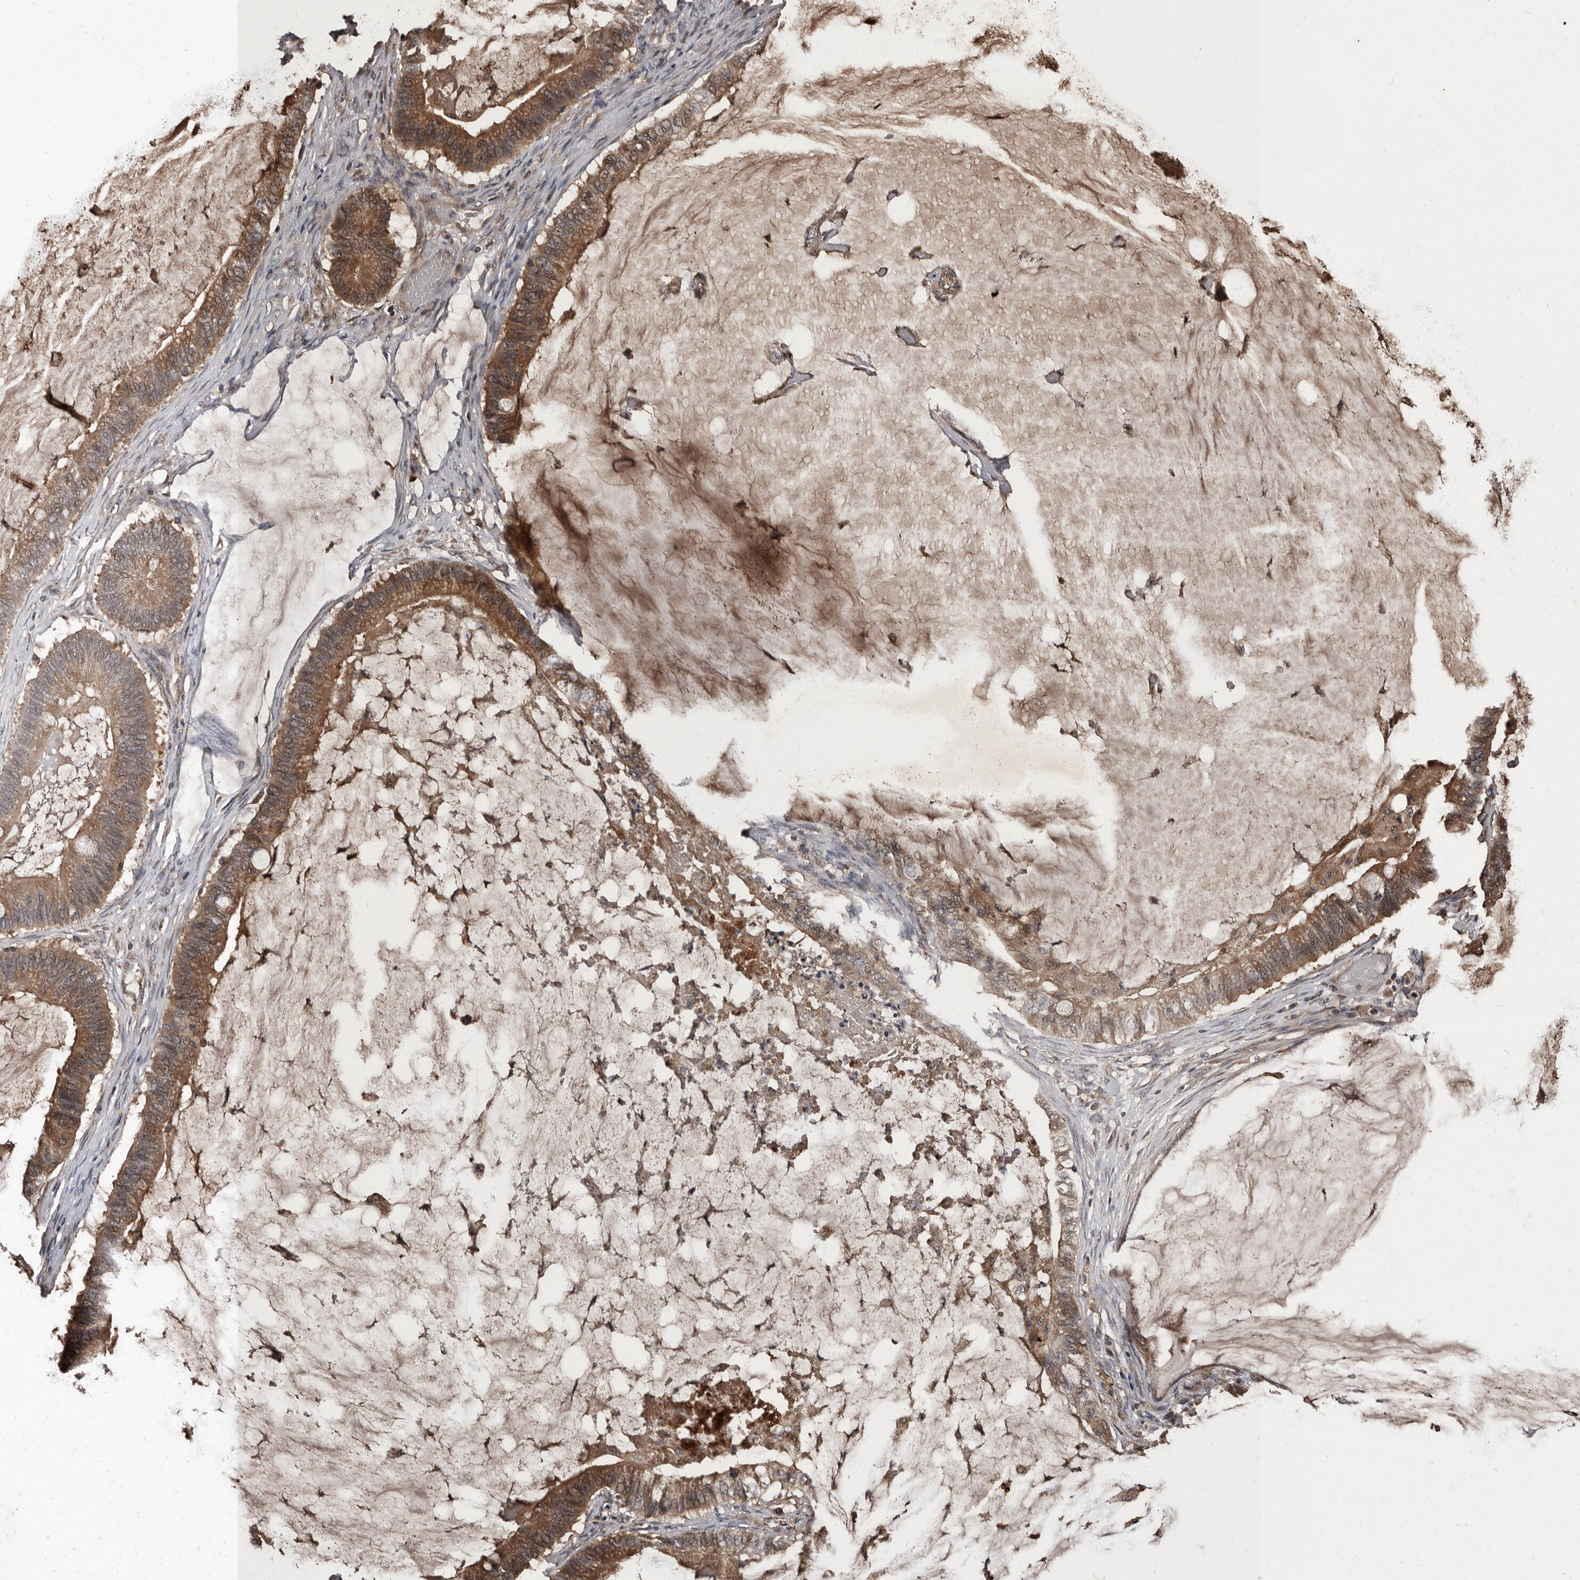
{"staining": {"intensity": "moderate", "quantity": ">75%", "location": "cytoplasmic/membranous"}, "tissue": "ovarian cancer", "cell_type": "Tumor cells", "image_type": "cancer", "snomed": [{"axis": "morphology", "description": "Cystadenocarcinoma, mucinous, NOS"}, {"axis": "topography", "description": "Ovary"}], "caption": "An image of ovarian cancer stained for a protein reveals moderate cytoplasmic/membranous brown staining in tumor cells.", "gene": "PMVK", "patient": {"sex": "female", "age": 61}}